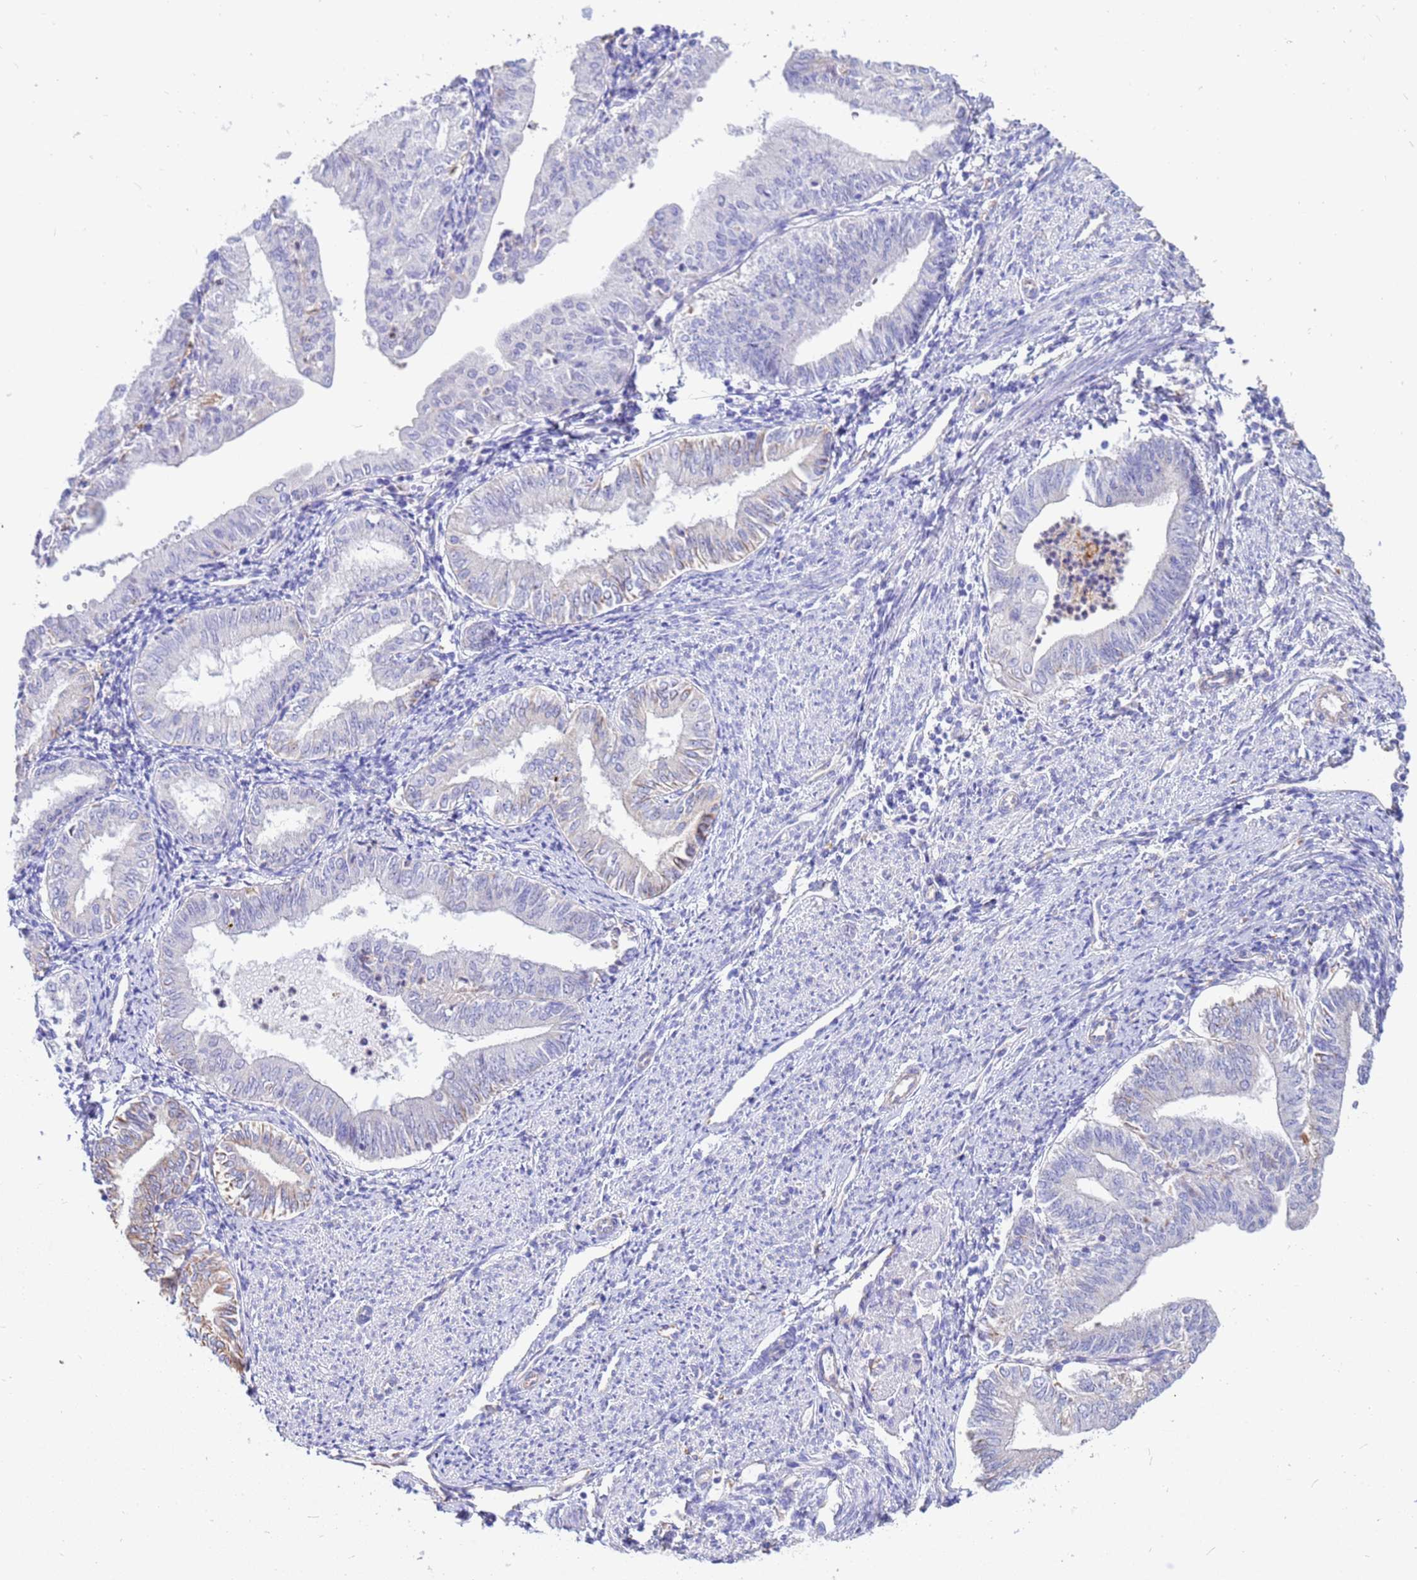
{"staining": {"intensity": "negative", "quantity": "none", "location": "none"}, "tissue": "endometrial cancer", "cell_type": "Tumor cells", "image_type": "cancer", "snomed": [{"axis": "morphology", "description": "Adenocarcinoma, NOS"}, {"axis": "topography", "description": "Endometrium"}], "caption": "IHC of human adenocarcinoma (endometrial) exhibits no expression in tumor cells.", "gene": "TCEAL3", "patient": {"sex": "female", "age": 66}}